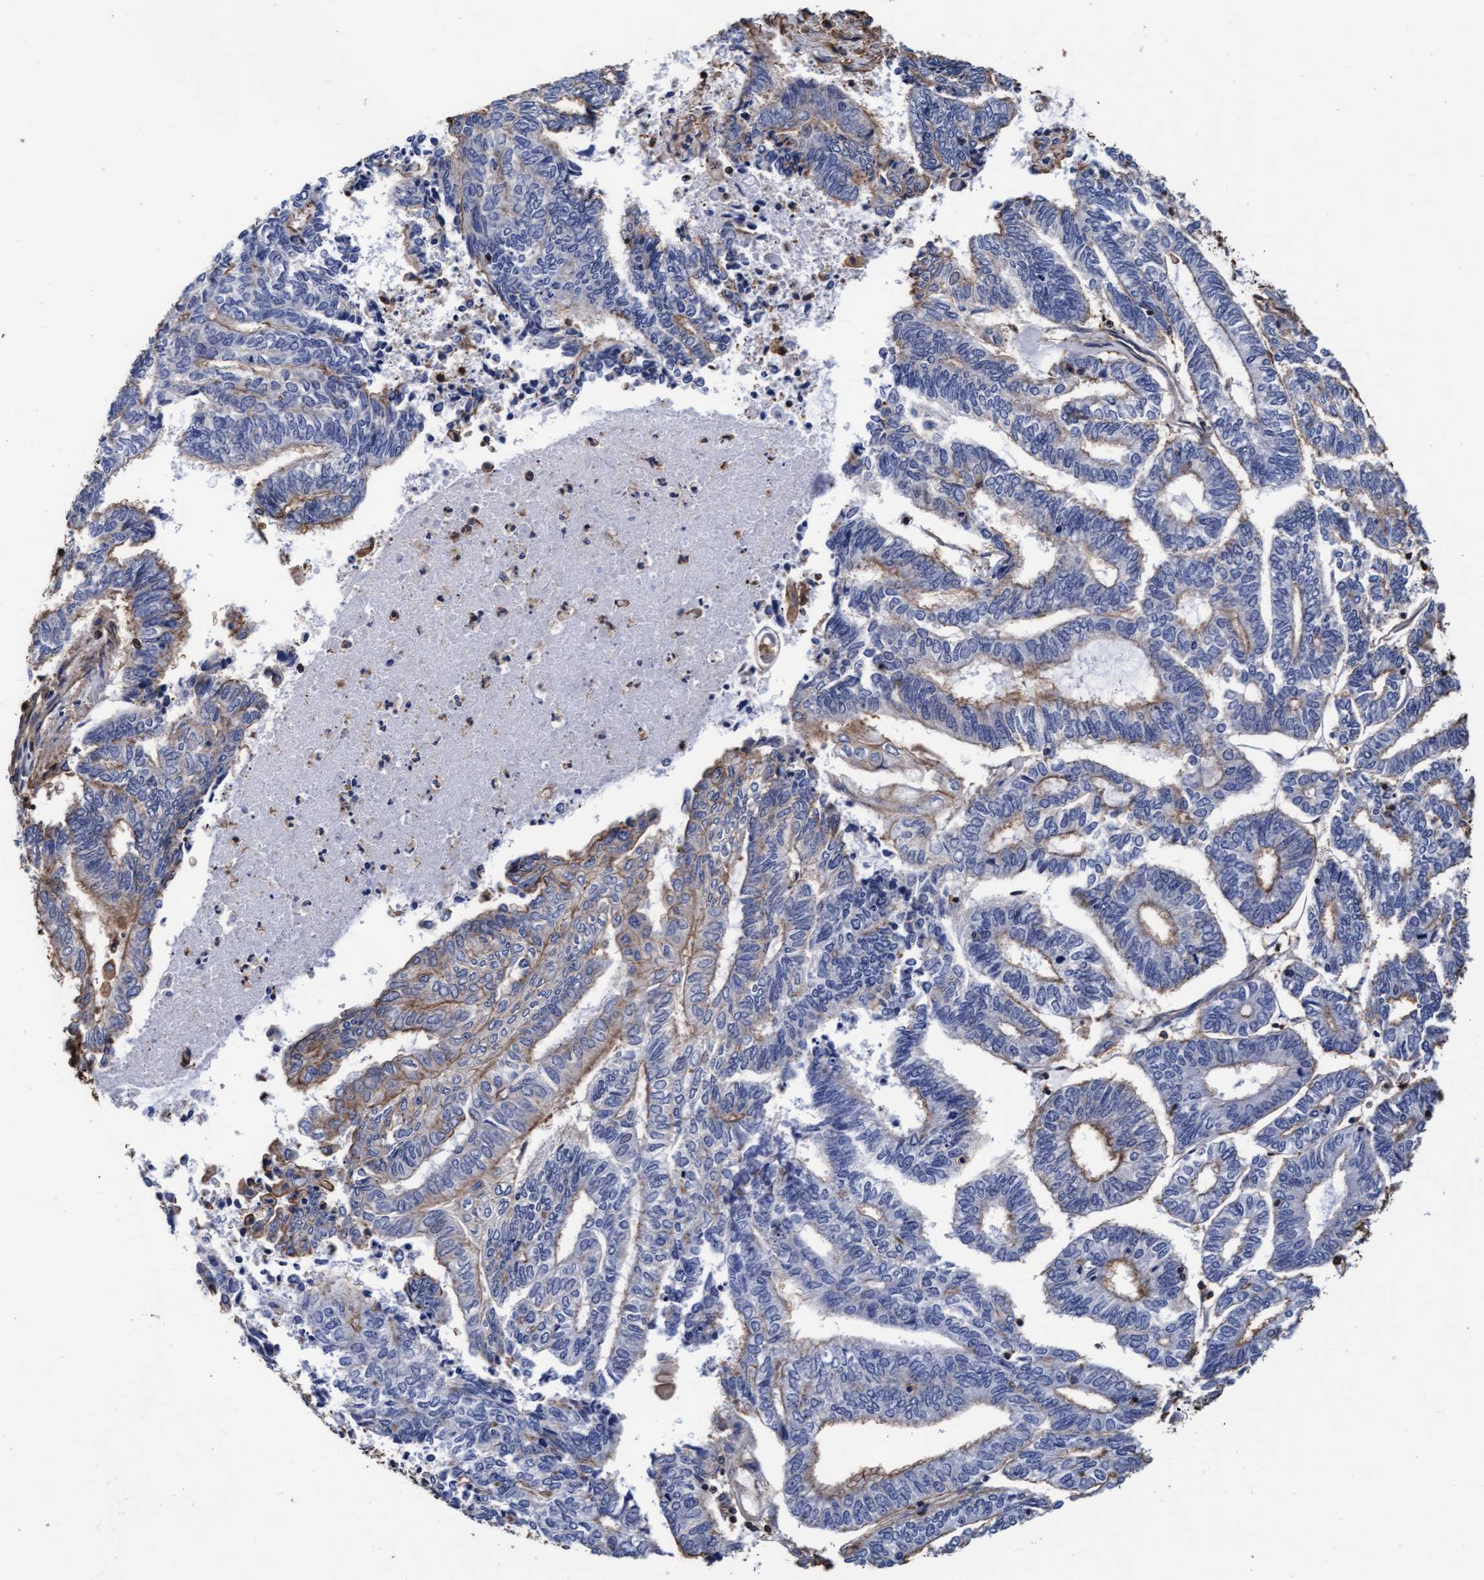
{"staining": {"intensity": "weak", "quantity": "25%-75%", "location": "cytoplasmic/membranous"}, "tissue": "endometrial cancer", "cell_type": "Tumor cells", "image_type": "cancer", "snomed": [{"axis": "morphology", "description": "Adenocarcinoma, NOS"}, {"axis": "topography", "description": "Uterus"}, {"axis": "topography", "description": "Endometrium"}], "caption": "Protein expression analysis of endometrial cancer (adenocarcinoma) reveals weak cytoplasmic/membranous positivity in about 25%-75% of tumor cells.", "gene": "GRHPR", "patient": {"sex": "female", "age": 70}}